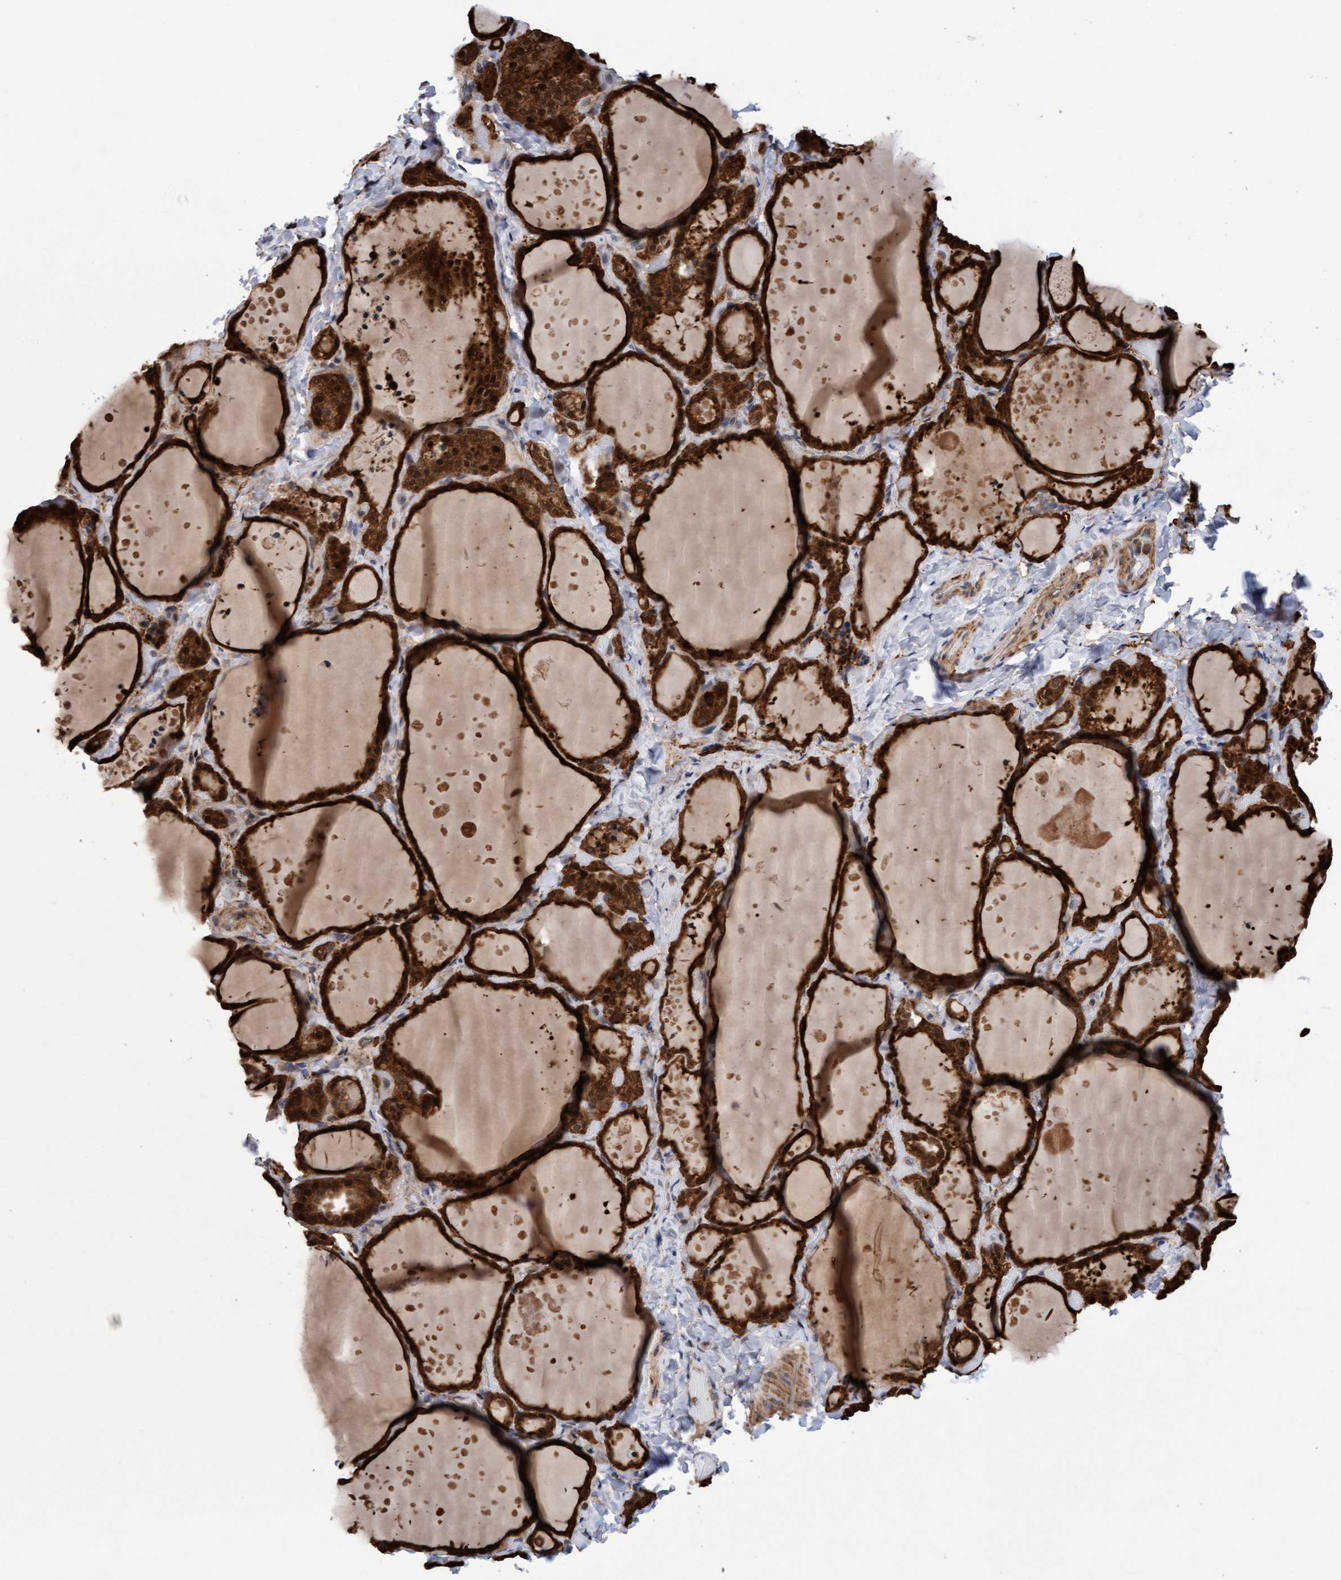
{"staining": {"intensity": "strong", "quantity": ">75%", "location": "cytoplasmic/membranous"}, "tissue": "thyroid gland", "cell_type": "Glandular cells", "image_type": "normal", "snomed": [{"axis": "morphology", "description": "Normal tissue, NOS"}, {"axis": "topography", "description": "Thyroid gland"}], "caption": "Protein expression analysis of benign thyroid gland shows strong cytoplasmic/membranous expression in approximately >75% of glandular cells. The staining was performed using DAB (3,3'-diaminobenzidine) to visualize the protein expression in brown, while the nuclei were stained in blue with hematoxylin (Magnification: 20x).", "gene": "PECR", "patient": {"sex": "female", "age": 44}}